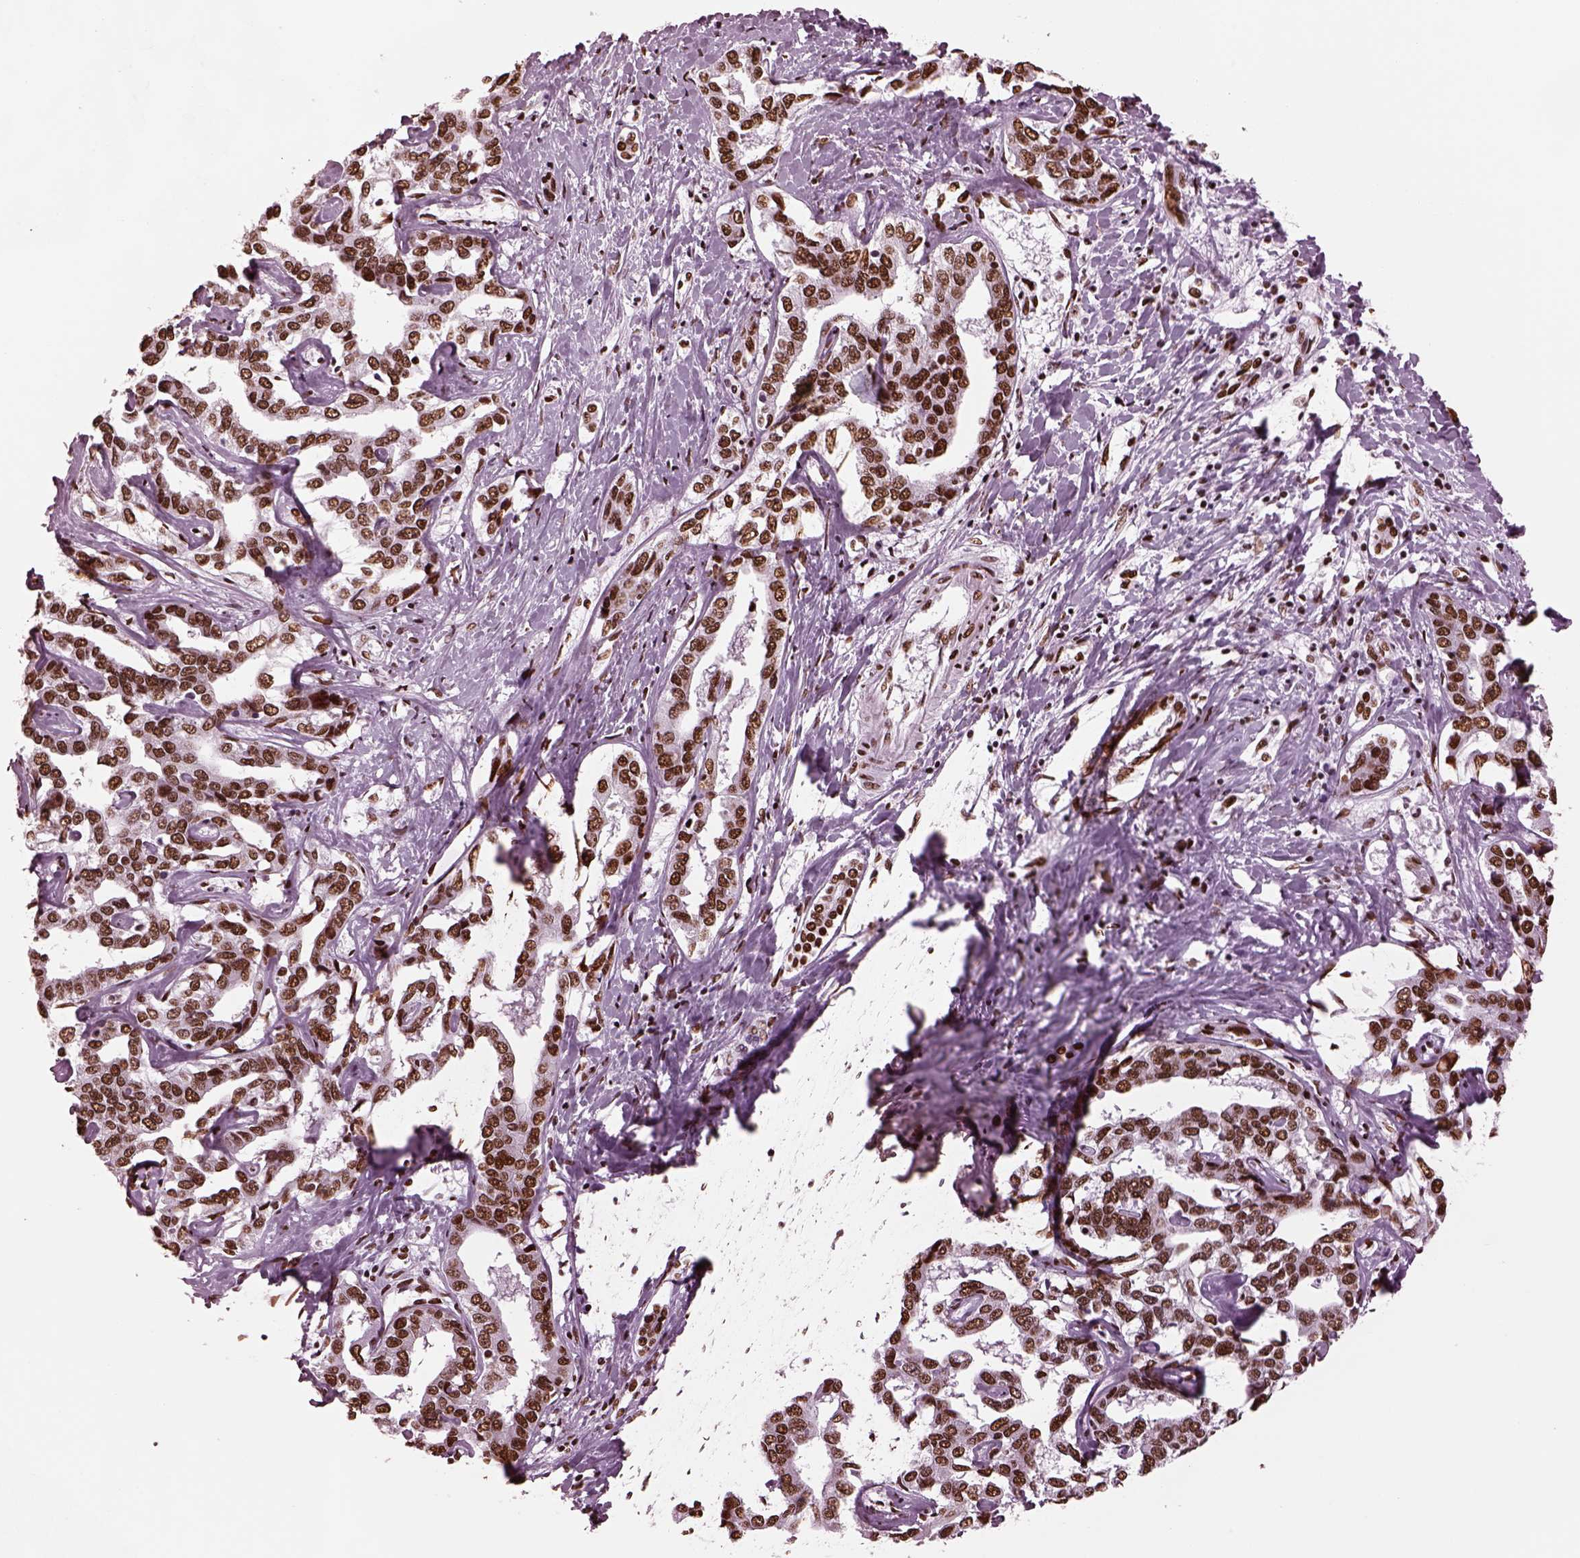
{"staining": {"intensity": "strong", "quantity": ">75%", "location": "nuclear"}, "tissue": "liver cancer", "cell_type": "Tumor cells", "image_type": "cancer", "snomed": [{"axis": "morphology", "description": "Cholangiocarcinoma"}, {"axis": "topography", "description": "Liver"}], "caption": "The micrograph reveals a brown stain indicating the presence of a protein in the nuclear of tumor cells in liver cancer. (Stains: DAB (3,3'-diaminobenzidine) in brown, nuclei in blue, Microscopy: brightfield microscopy at high magnification).", "gene": "CBFA2T3", "patient": {"sex": "male", "age": 59}}